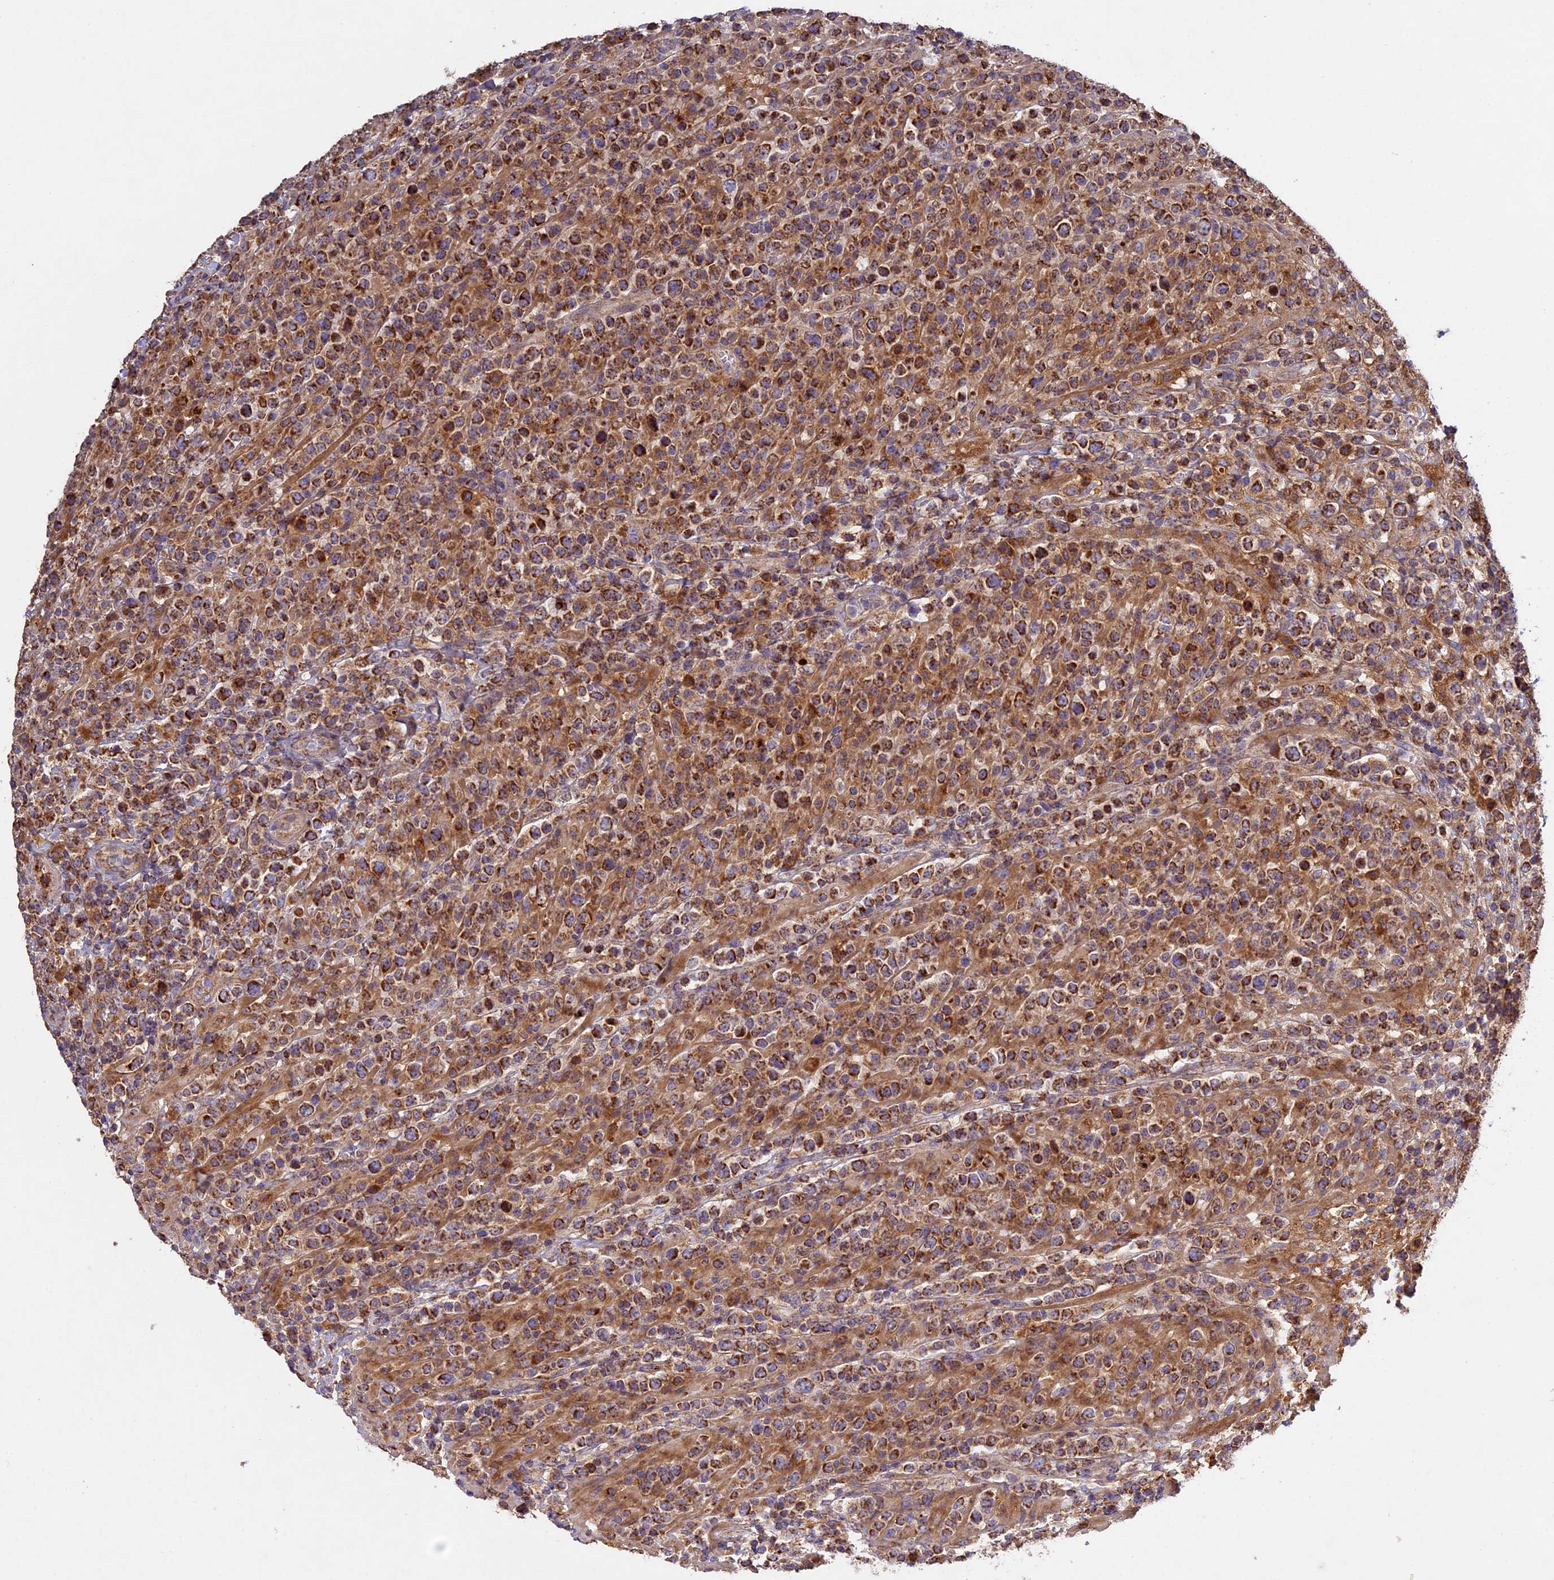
{"staining": {"intensity": "strong", "quantity": ">75%", "location": "cytoplasmic/membranous"}, "tissue": "lymphoma", "cell_type": "Tumor cells", "image_type": "cancer", "snomed": [{"axis": "morphology", "description": "Malignant lymphoma, non-Hodgkin's type, High grade"}, {"axis": "topography", "description": "Colon"}], "caption": "DAB immunohistochemical staining of human malignant lymphoma, non-Hodgkin's type (high-grade) shows strong cytoplasmic/membranous protein expression in about >75% of tumor cells.", "gene": "OCEL1", "patient": {"sex": "female", "age": 53}}